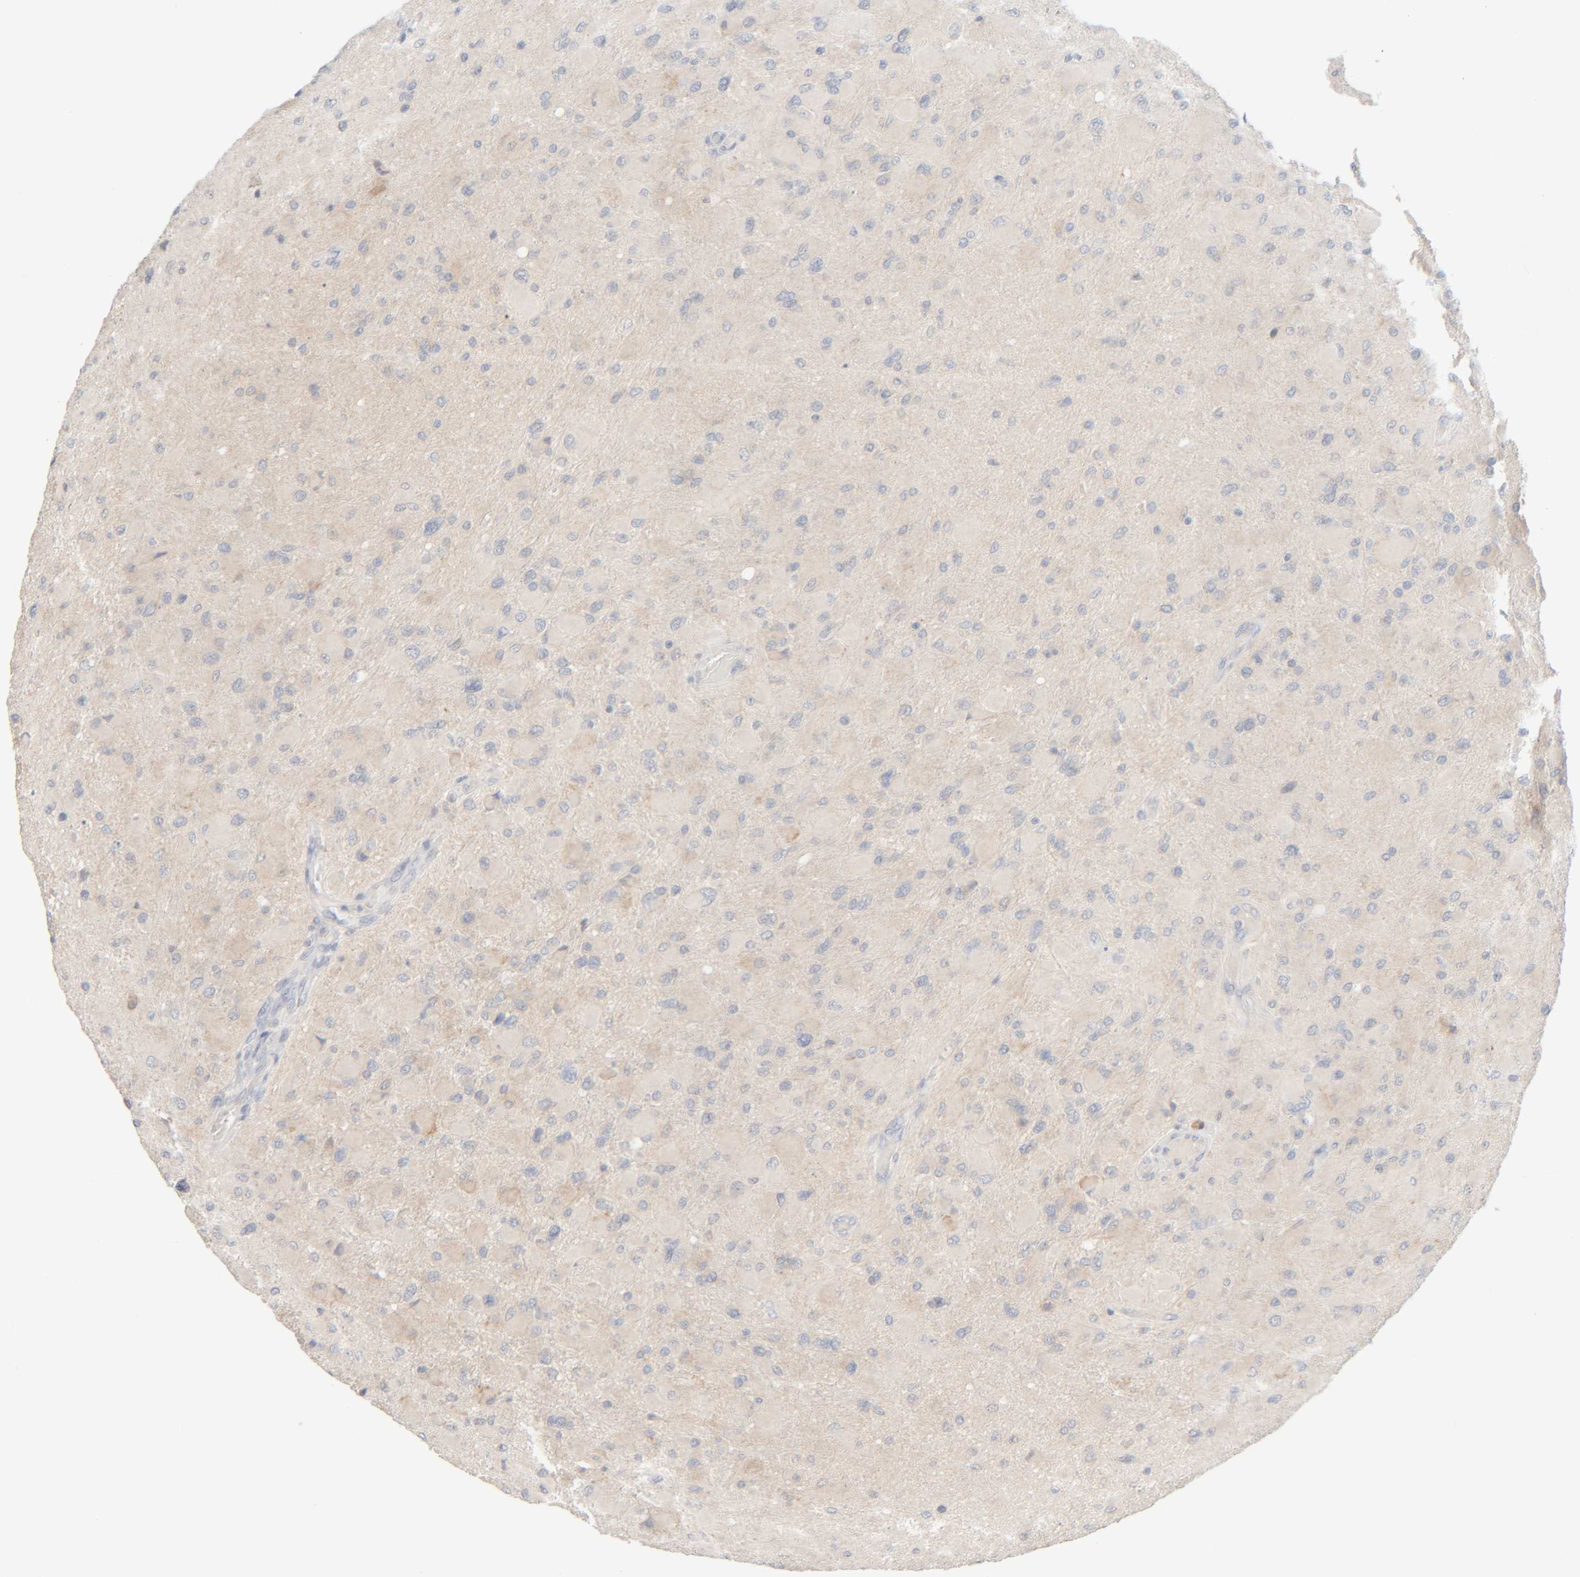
{"staining": {"intensity": "negative", "quantity": "none", "location": "none"}, "tissue": "glioma", "cell_type": "Tumor cells", "image_type": "cancer", "snomed": [{"axis": "morphology", "description": "Glioma, malignant, High grade"}, {"axis": "topography", "description": "Cerebral cortex"}], "caption": "An image of human high-grade glioma (malignant) is negative for staining in tumor cells.", "gene": "RIDA", "patient": {"sex": "female", "age": 36}}